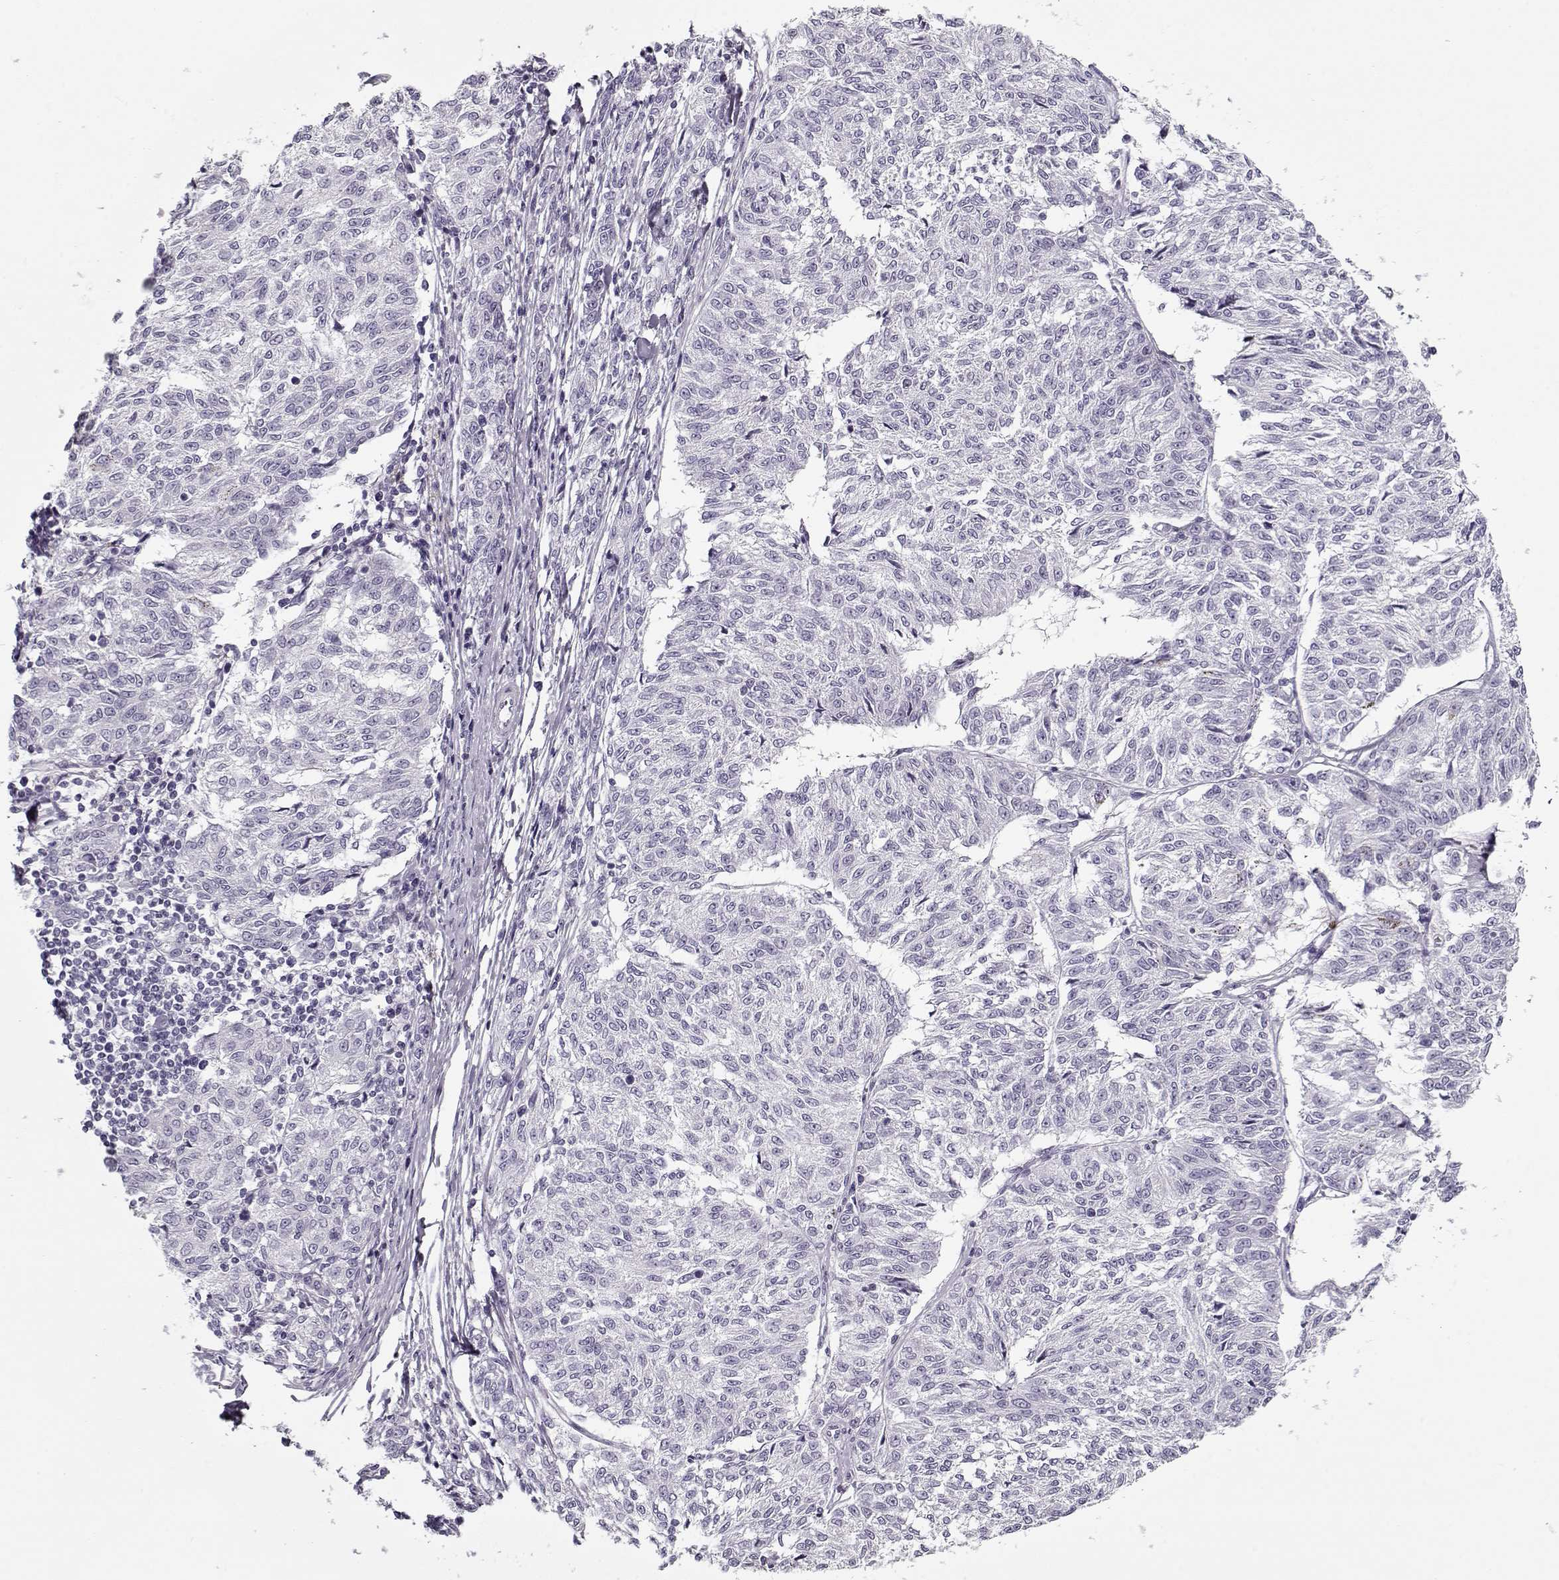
{"staining": {"intensity": "negative", "quantity": "none", "location": "none"}, "tissue": "melanoma", "cell_type": "Tumor cells", "image_type": "cancer", "snomed": [{"axis": "morphology", "description": "Malignant melanoma, NOS"}, {"axis": "topography", "description": "Skin"}], "caption": "Protein analysis of malignant melanoma exhibits no significant staining in tumor cells.", "gene": "CCDC136", "patient": {"sex": "female", "age": 72}}